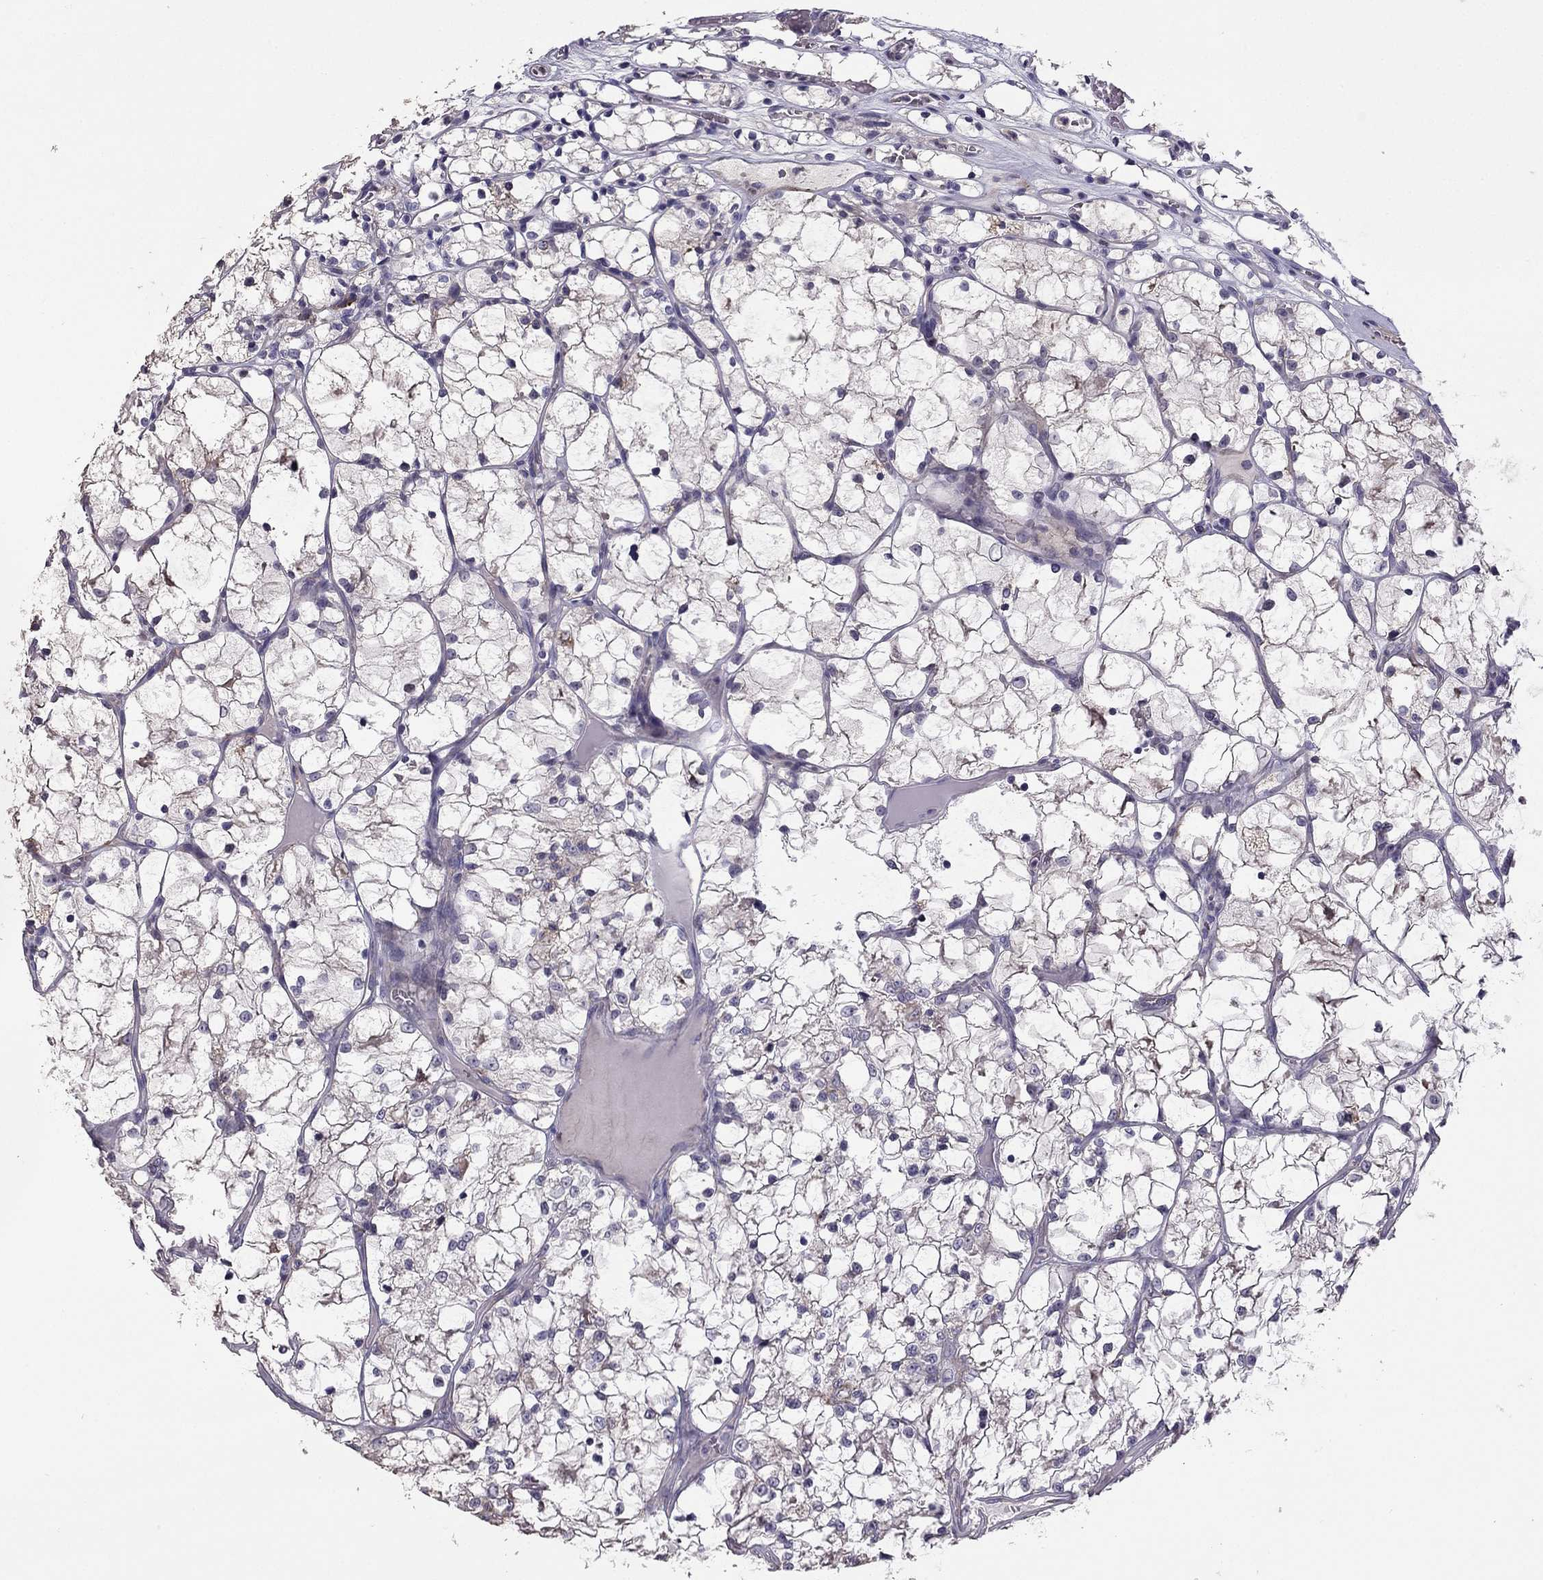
{"staining": {"intensity": "negative", "quantity": "none", "location": "none"}, "tissue": "renal cancer", "cell_type": "Tumor cells", "image_type": "cancer", "snomed": [{"axis": "morphology", "description": "Adenocarcinoma, NOS"}, {"axis": "topography", "description": "Kidney"}], "caption": "Adenocarcinoma (renal) was stained to show a protein in brown. There is no significant expression in tumor cells.", "gene": "CDH9", "patient": {"sex": "female", "age": 69}}